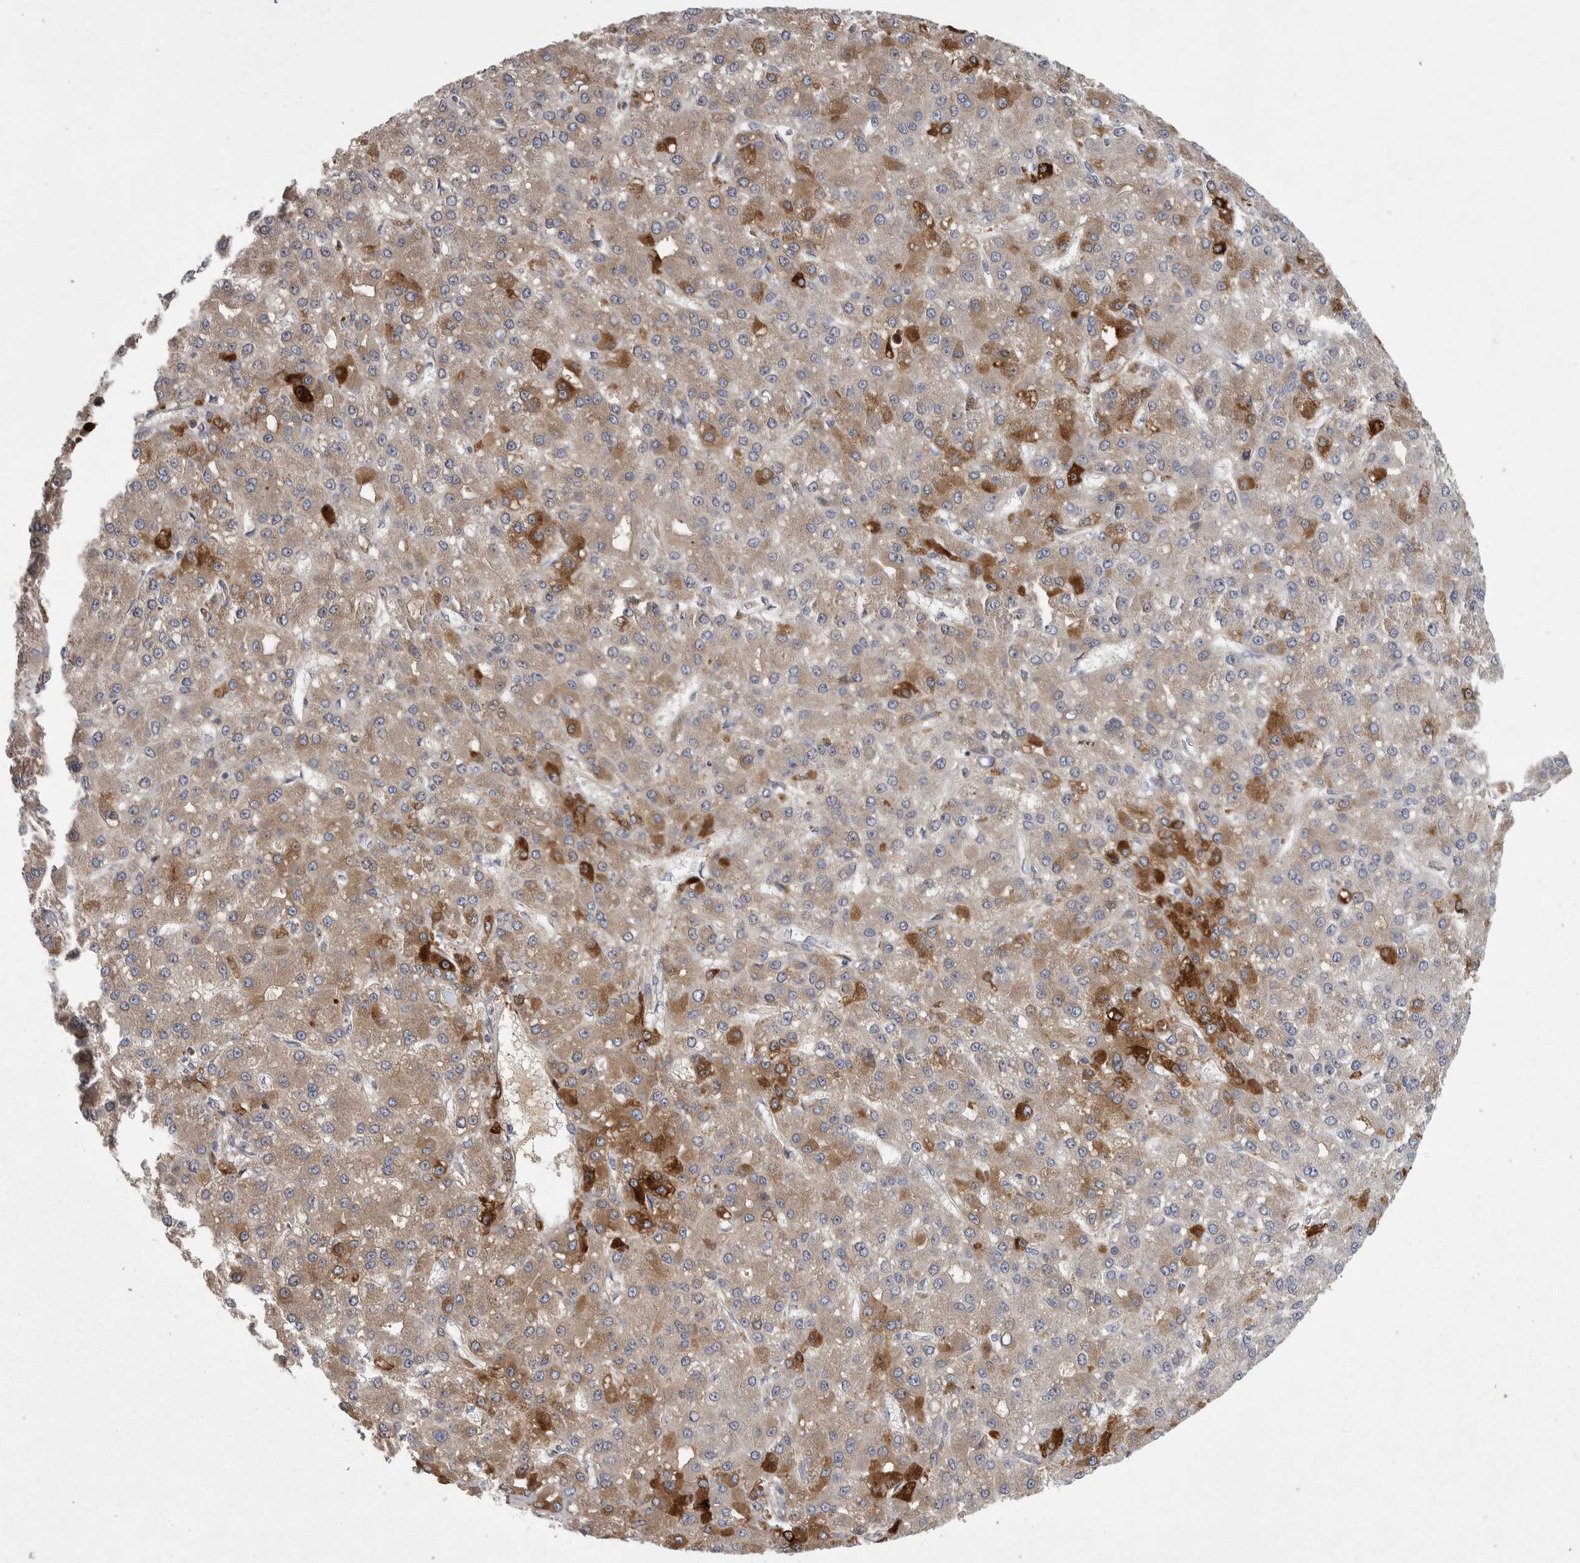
{"staining": {"intensity": "strong", "quantity": "<25%", "location": "cytoplasmic/membranous"}, "tissue": "liver cancer", "cell_type": "Tumor cells", "image_type": "cancer", "snomed": [{"axis": "morphology", "description": "Carcinoma, Hepatocellular, NOS"}, {"axis": "topography", "description": "Liver"}], "caption": "High-power microscopy captured an immunohistochemistry (IHC) image of liver cancer, revealing strong cytoplasmic/membranous staining in approximately <25% of tumor cells.", "gene": "CRP", "patient": {"sex": "male", "age": 67}}